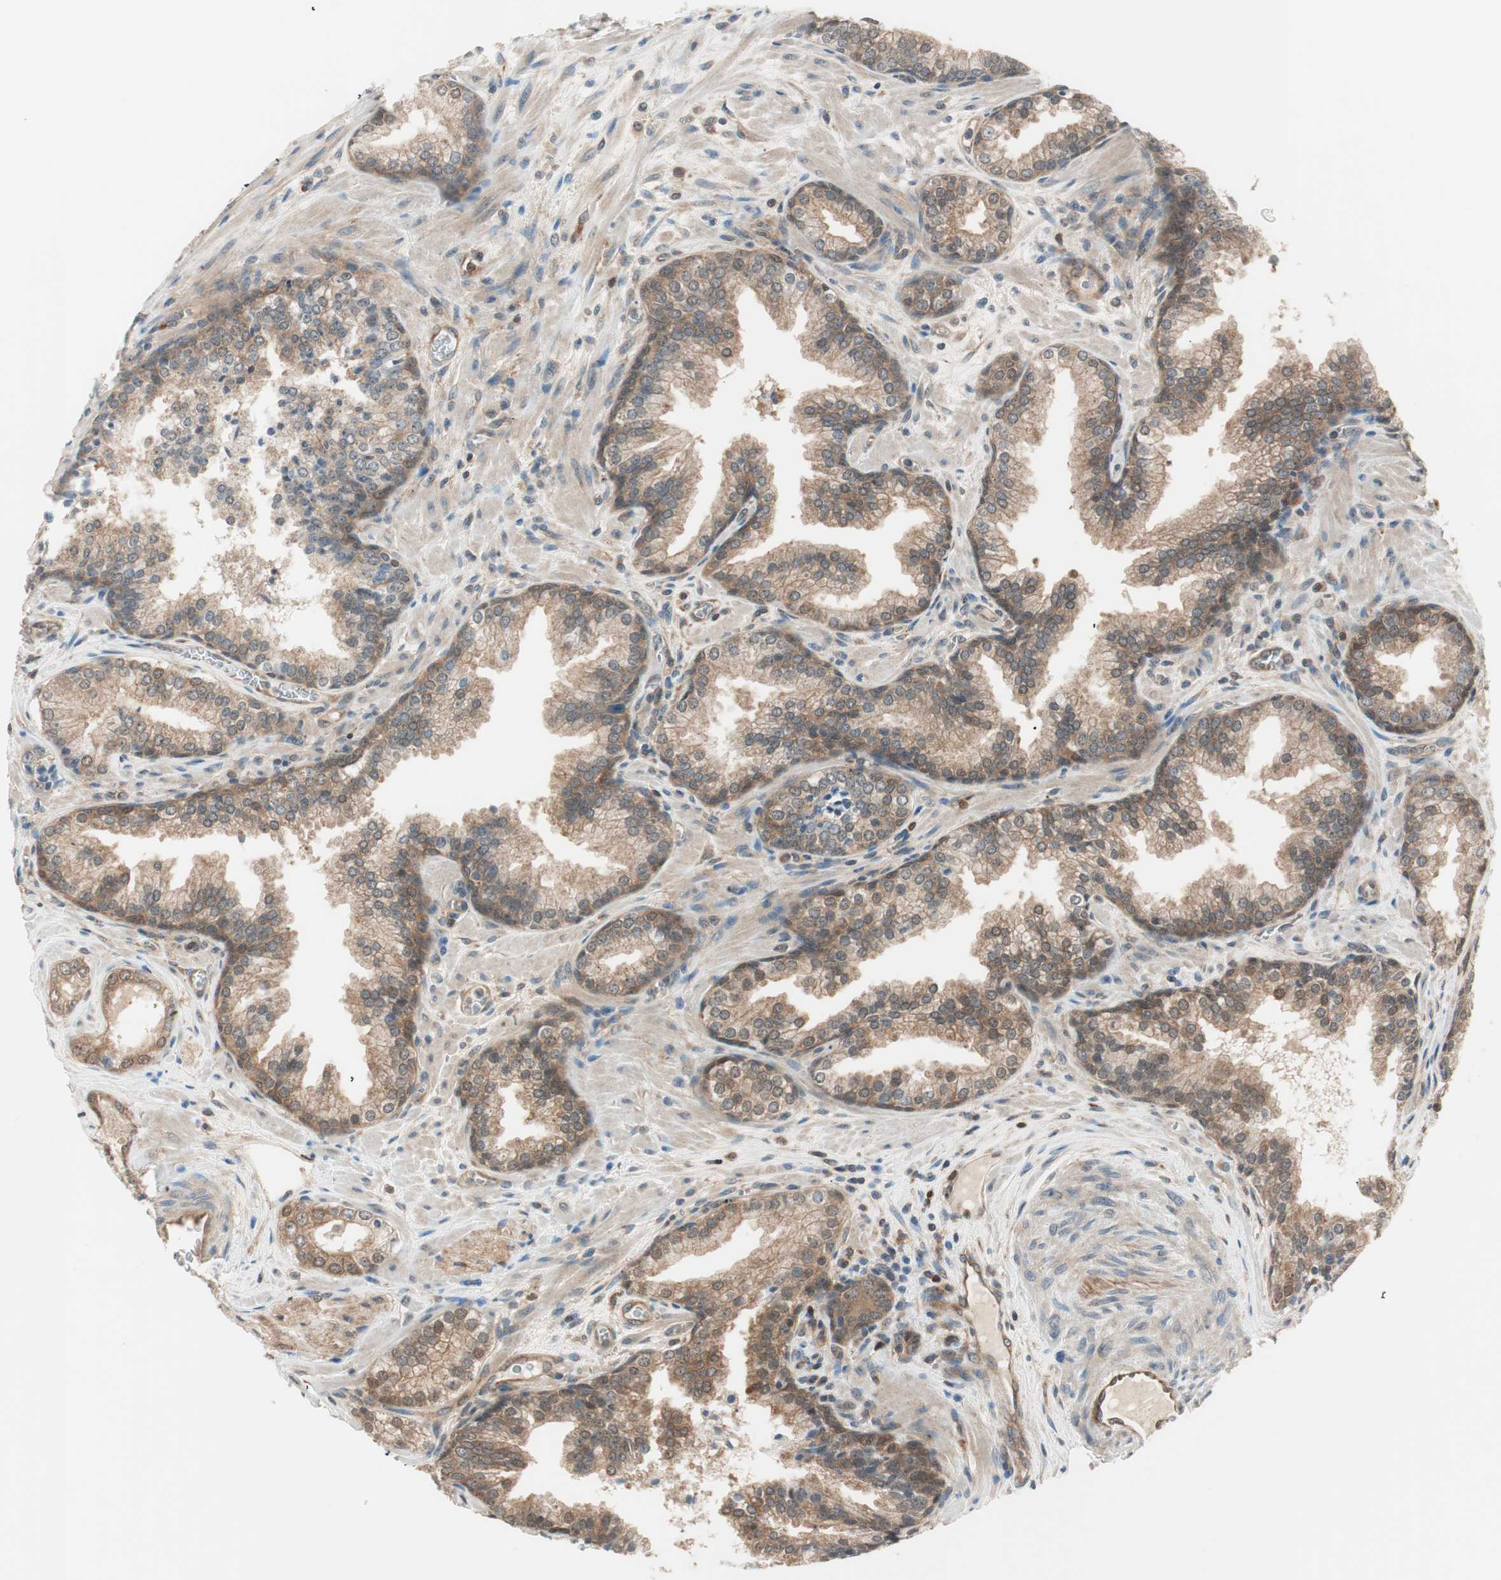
{"staining": {"intensity": "weak", "quantity": ">75%", "location": "cytoplasmic/membranous"}, "tissue": "prostate cancer", "cell_type": "Tumor cells", "image_type": "cancer", "snomed": [{"axis": "morphology", "description": "Adenocarcinoma, Low grade"}, {"axis": "topography", "description": "Prostate"}], "caption": "Human adenocarcinoma (low-grade) (prostate) stained for a protein (brown) shows weak cytoplasmic/membranous positive expression in about >75% of tumor cells.", "gene": "GALT", "patient": {"sex": "male", "age": 60}}